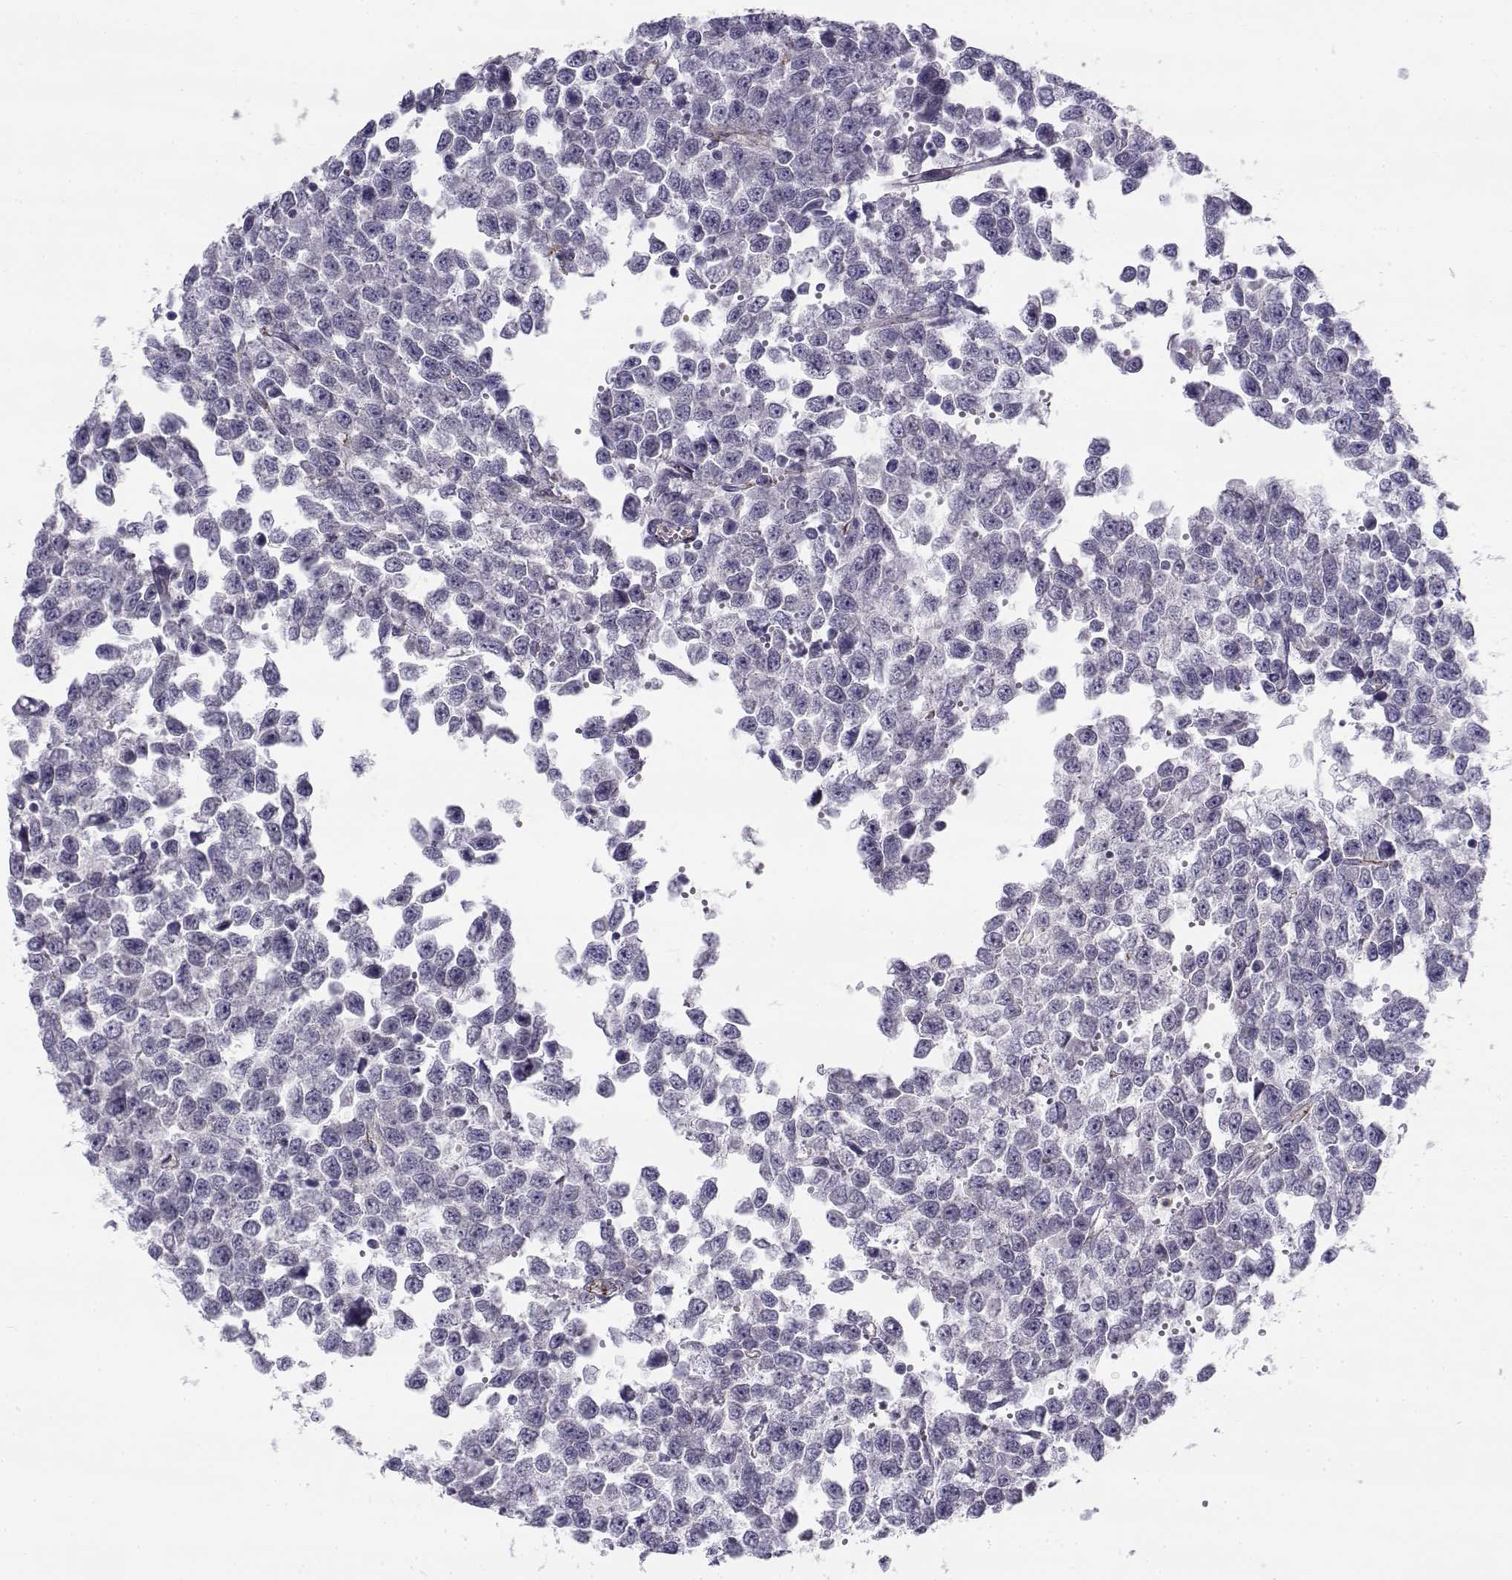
{"staining": {"intensity": "negative", "quantity": "none", "location": "none"}, "tissue": "testis cancer", "cell_type": "Tumor cells", "image_type": "cancer", "snomed": [{"axis": "morphology", "description": "Normal tissue, NOS"}, {"axis": "morphology", "description": "Seminoma, NOS"}, {"axis": "topography", "description": "Testis"}, {"axis": "topography", "description": "Epididymis"}], "caption": "Immunohistochemistry (IHC) of seminoma (testis) exhibits no positivity in tumor cells. The staining is performed using DAB (3,3'-diaminobenzidine) brown chromogen with nuclei counter-stained in using hematoxylin.", "gene": "MYO1A", "patient": {"sex": "male", "age": 34}}